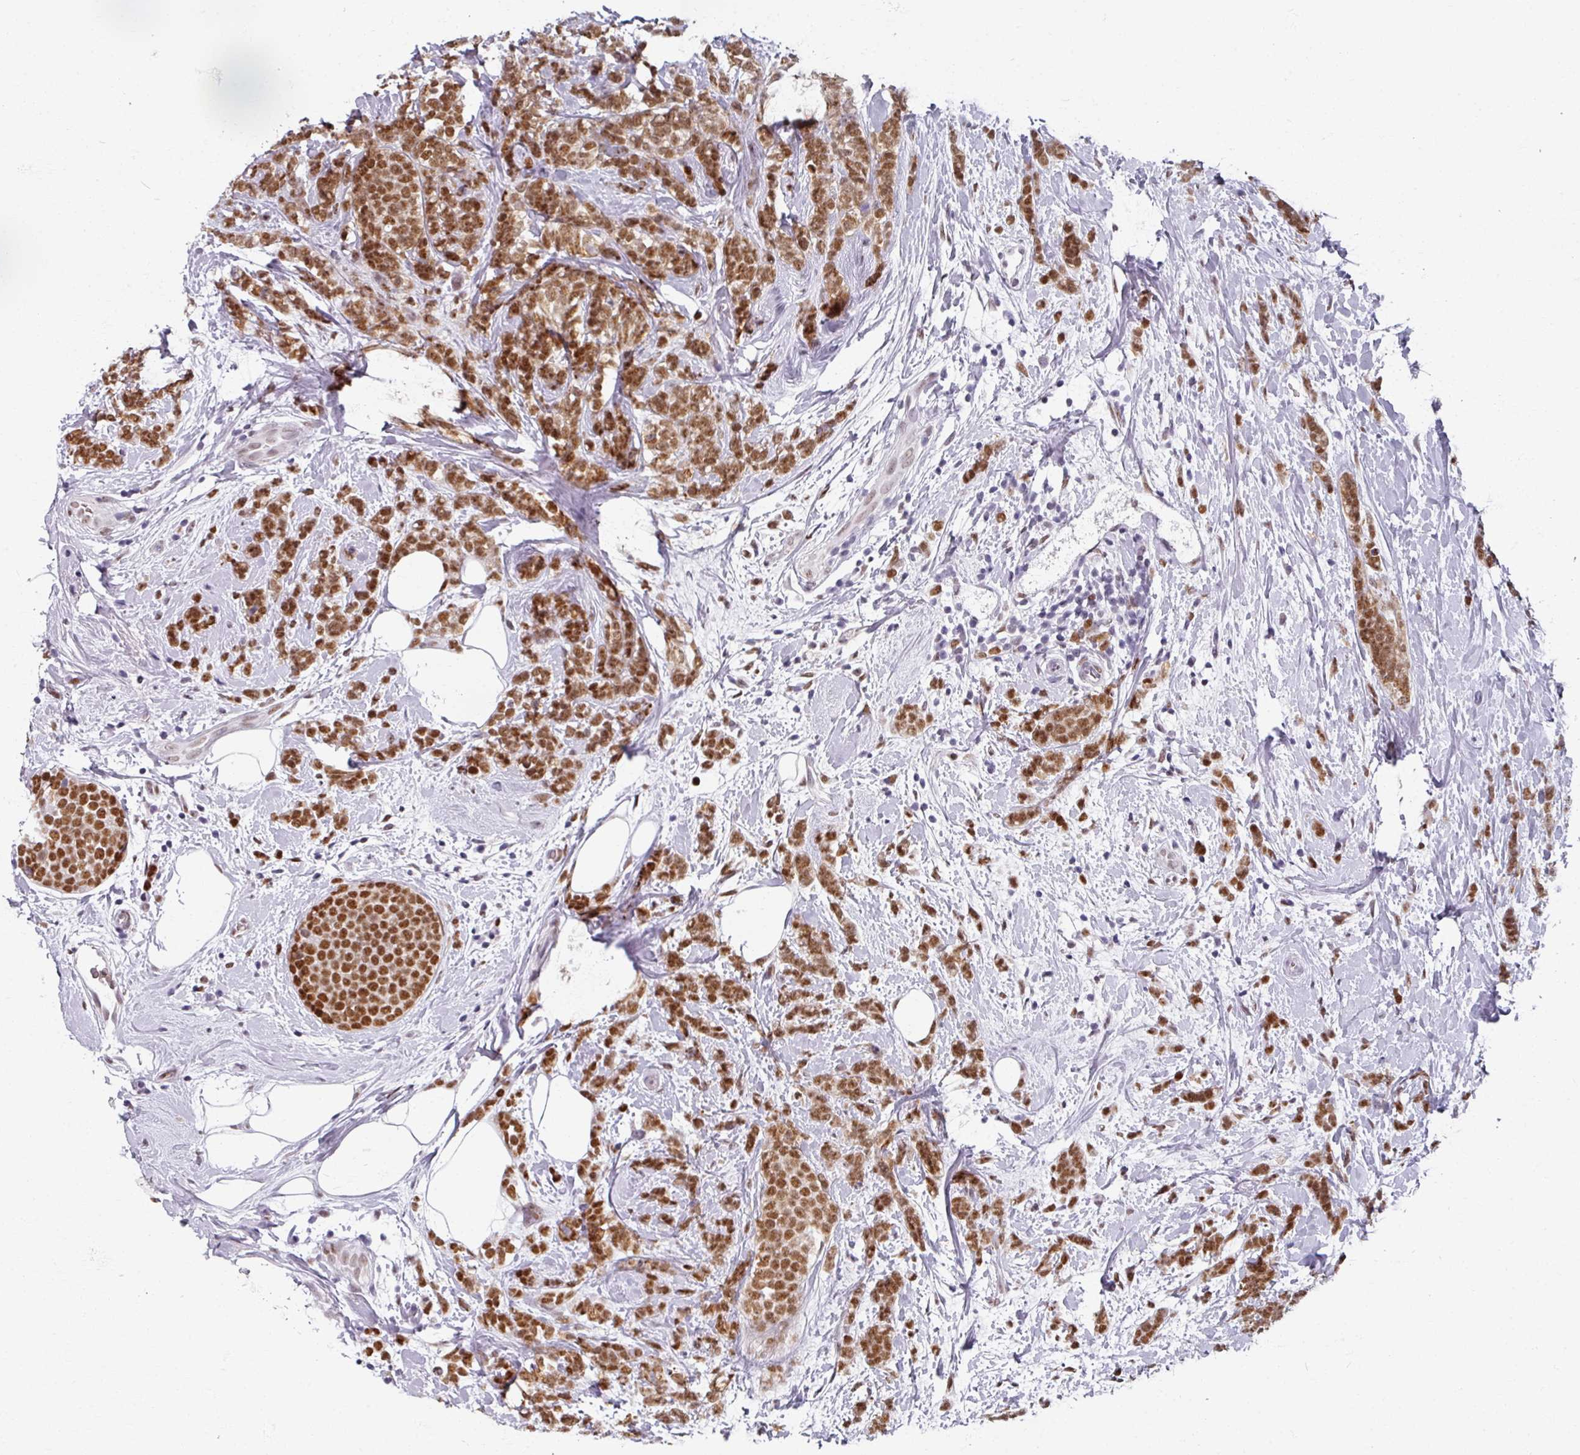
{"staining": {"intensity": "moderate", "quantity": ">75%", "location": "nuclear"}, "tissue": "breast cancer", "cell_type": "Tumor cells", "image_type": "cancer", "snomed": [{"axis": "morphology", "description": "Lobular carcinoma"}, {"axis": "topography", "description": "Breast"}], "caption": "An image showing moderate nuclear positivity in approximately >75% of tumor cells in lobular carcinoma (breast), as visualized by brown immunohistochemical staining.", "gene": "RIPOR3", "patient": {"sex": "female", "age": 58}}